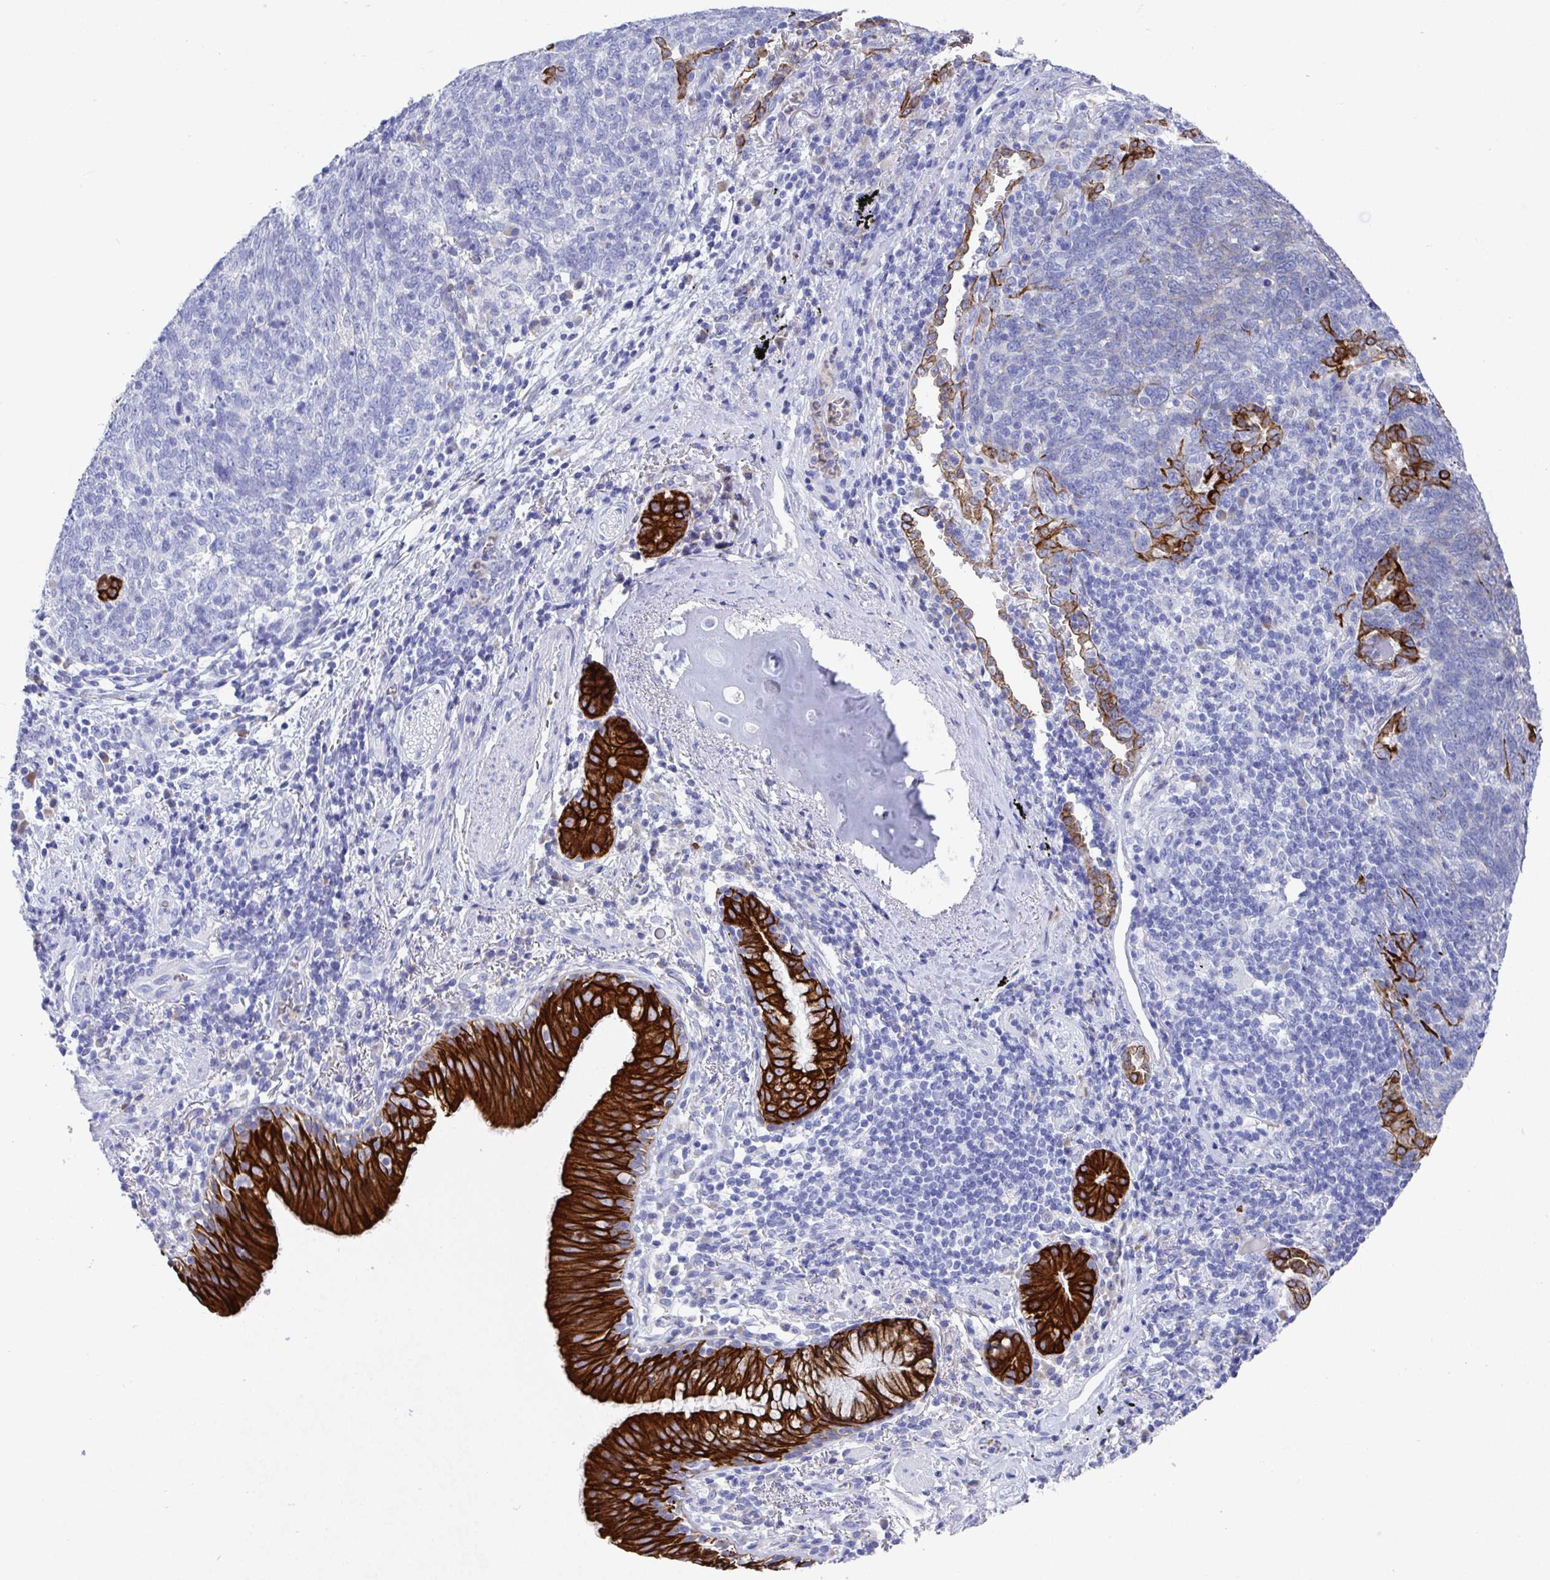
{"staining": {"intensity": "strong", "quantity": "<25%", "location": "cytoplasmic/membranous"}, "tissue": "lung cancer", "cell_type": "Tumor cells", "image_type": "cancer", "snomed": [{"axis": "morphology", "description": "Squamous cell carcinoma, NOS"}, {"axis": "topography", "description": "Lung"}], "caption": "Immunohistochemistry (IHC) (DAB (3,3'-diaminobenzidine)) staining of lung cancer (squamous cell carcinoma) shows strong cytoplasmic/membranous protein positivity in about <25% of tumor cells.", "gene": "CLDN8", "patient": {"sex": "female", "age": 72}}